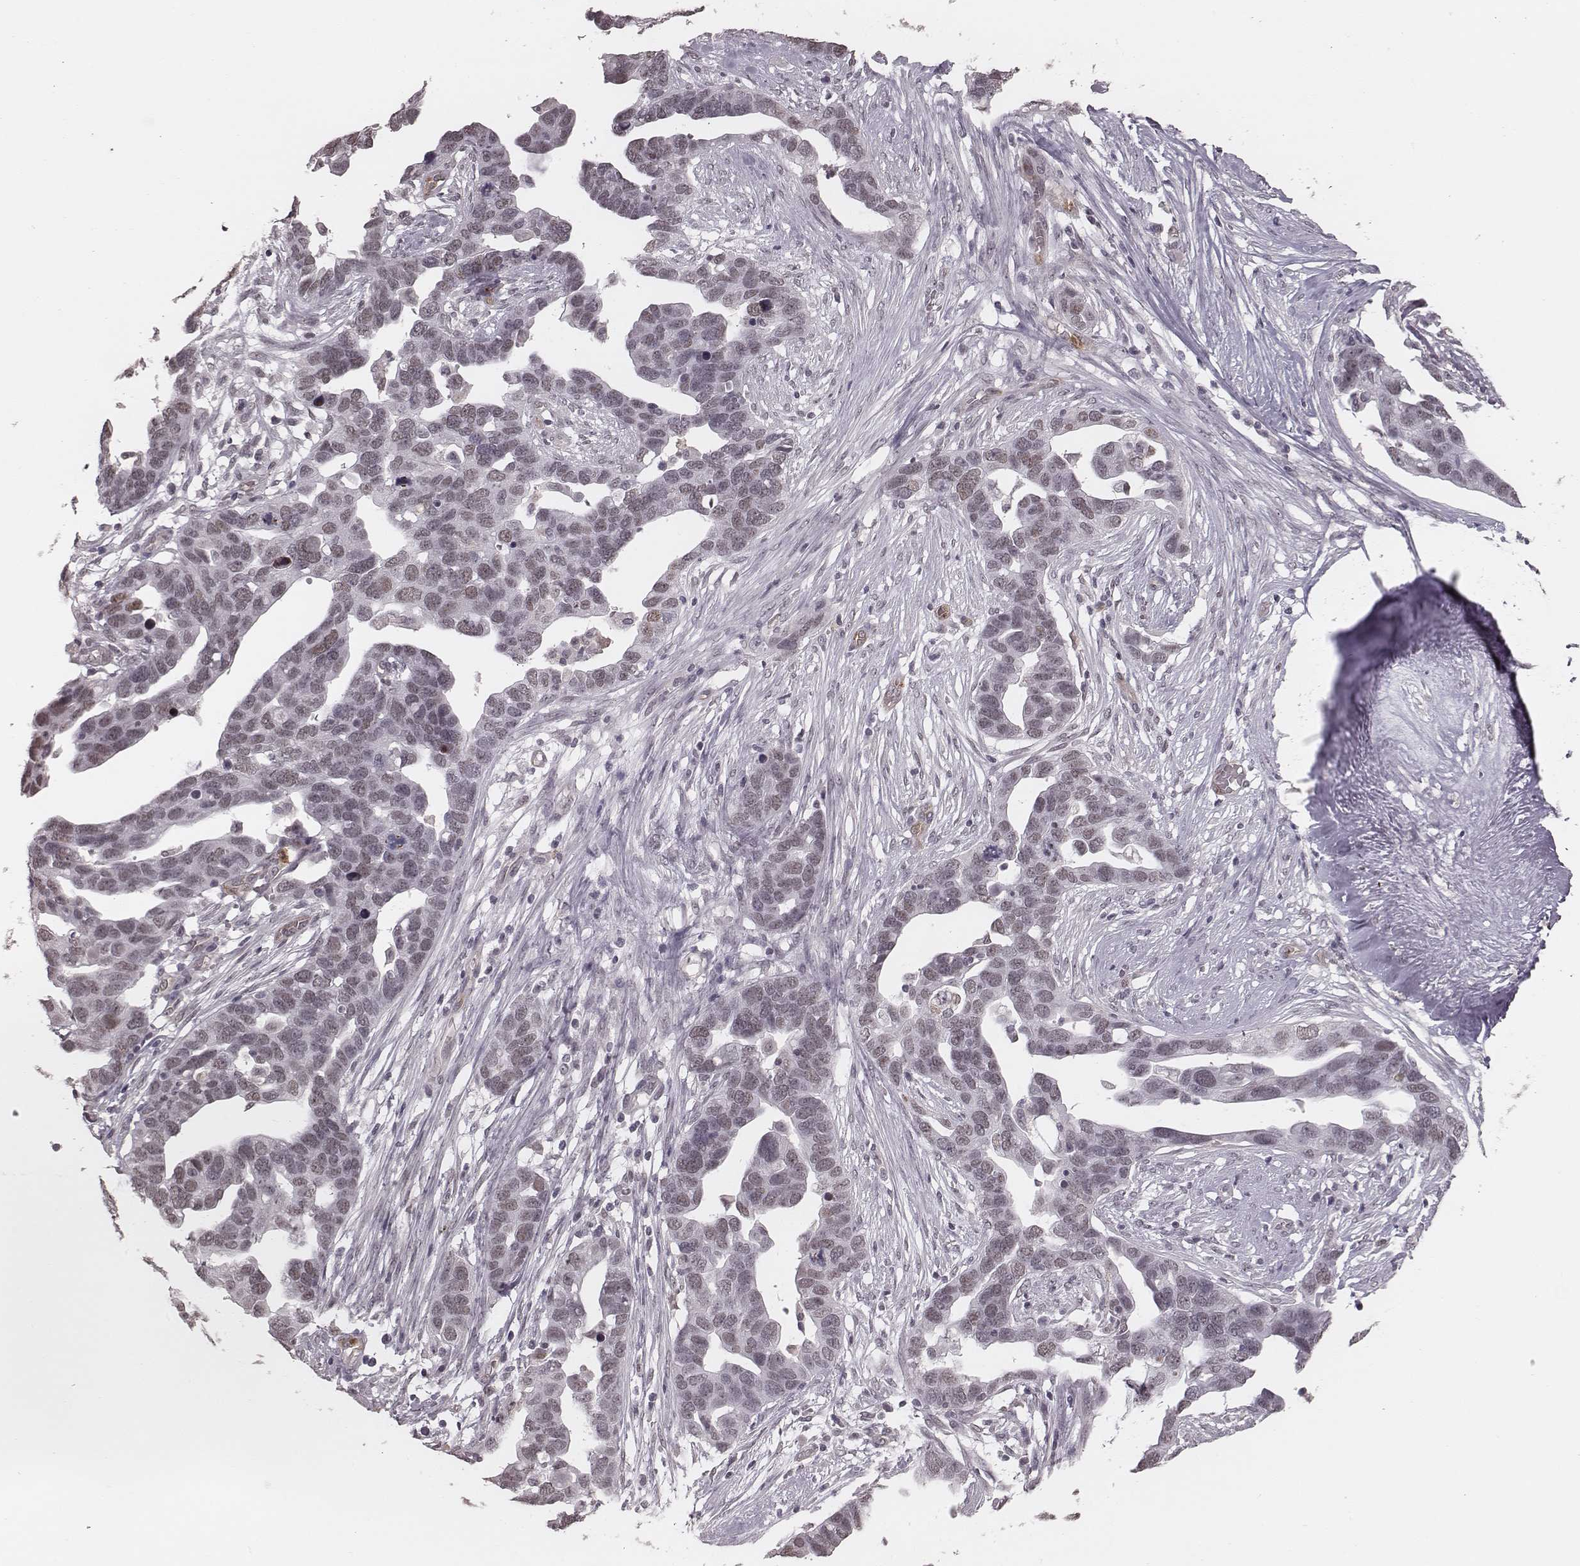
{"staining": {"intensity": "weak", "quantity": "25%-75%", "location": "nuclear"}, "tissue": "ovarian cancer", "cell_type": "Tumor cells", "image_type": "cancer", "snomed": [{"axis": "morphology", "description": "Cystadenocarcinoma, serous, NOS"}, {"axis": "topography", "description": "Ovary"}], "caption": "Protein staining shows weak nuclear expression in approximately 25%-75% of tumor cells in serous cystadenocarcinoma (ovarian). Nuclei are stained in blue.", "gene": "KITLG", "patient": {"sex": "female", "age": 54}}